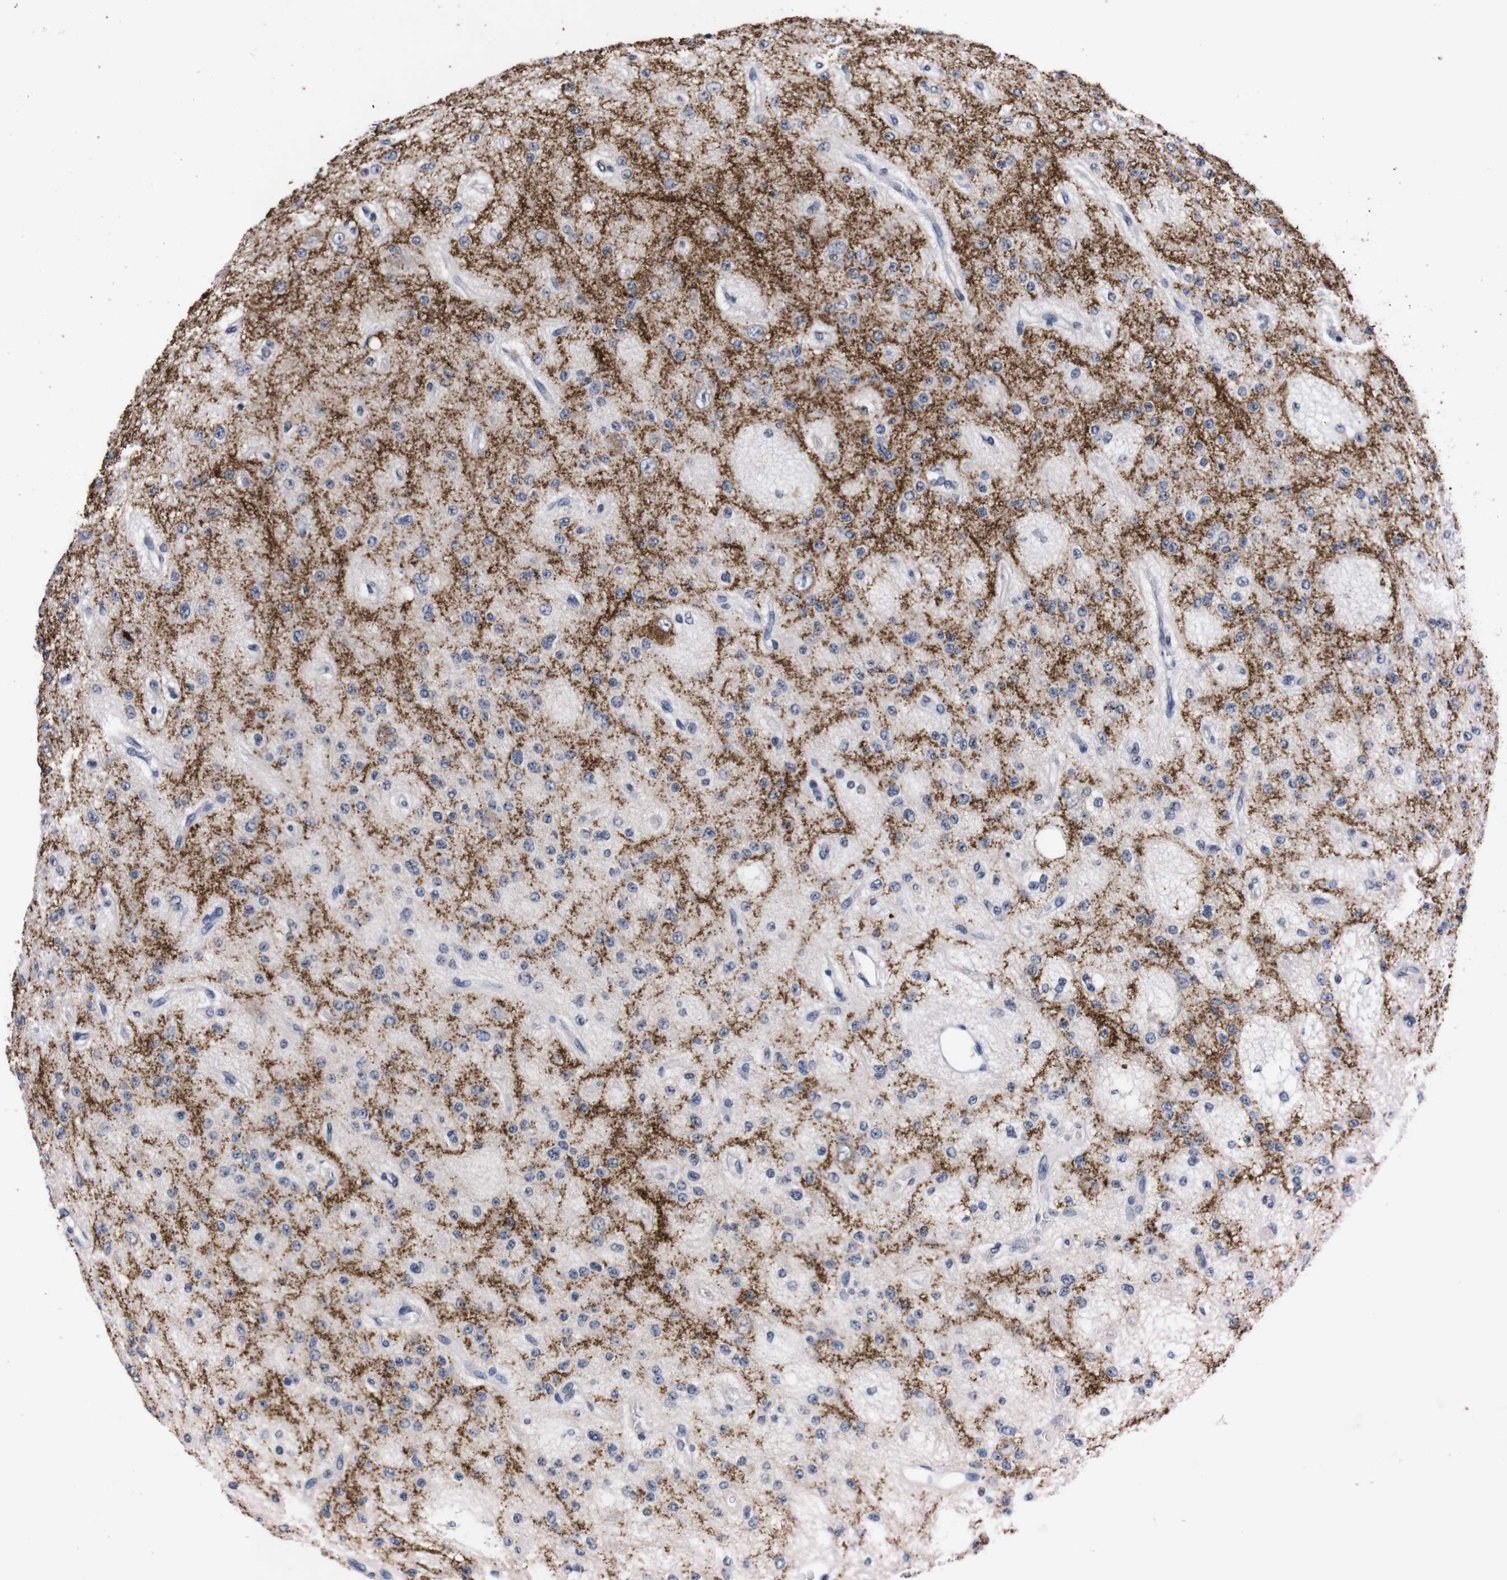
{"staining": {"intensity": "negative", "quantity": "none", "location": "none"}, "tissue": "glioma", "cell_type": "Tumor cells", "image_type": "cancer", "snomed": [{"axis": "morphology", "description": "Glioma, malignant, Low grade"}, {"axis": "topography", "description": "Brain"}], "caption": "High magnification brightfield microscopy of malignant low-grade glioma stained with DAB (3,3'-diaminobenzidine) (brown) and counterstained with hematoxylin (blue): tumor cells show no significant positivity.", "gene": "TNFRSF21", "patient": {"sex": "male", "age": 38}}